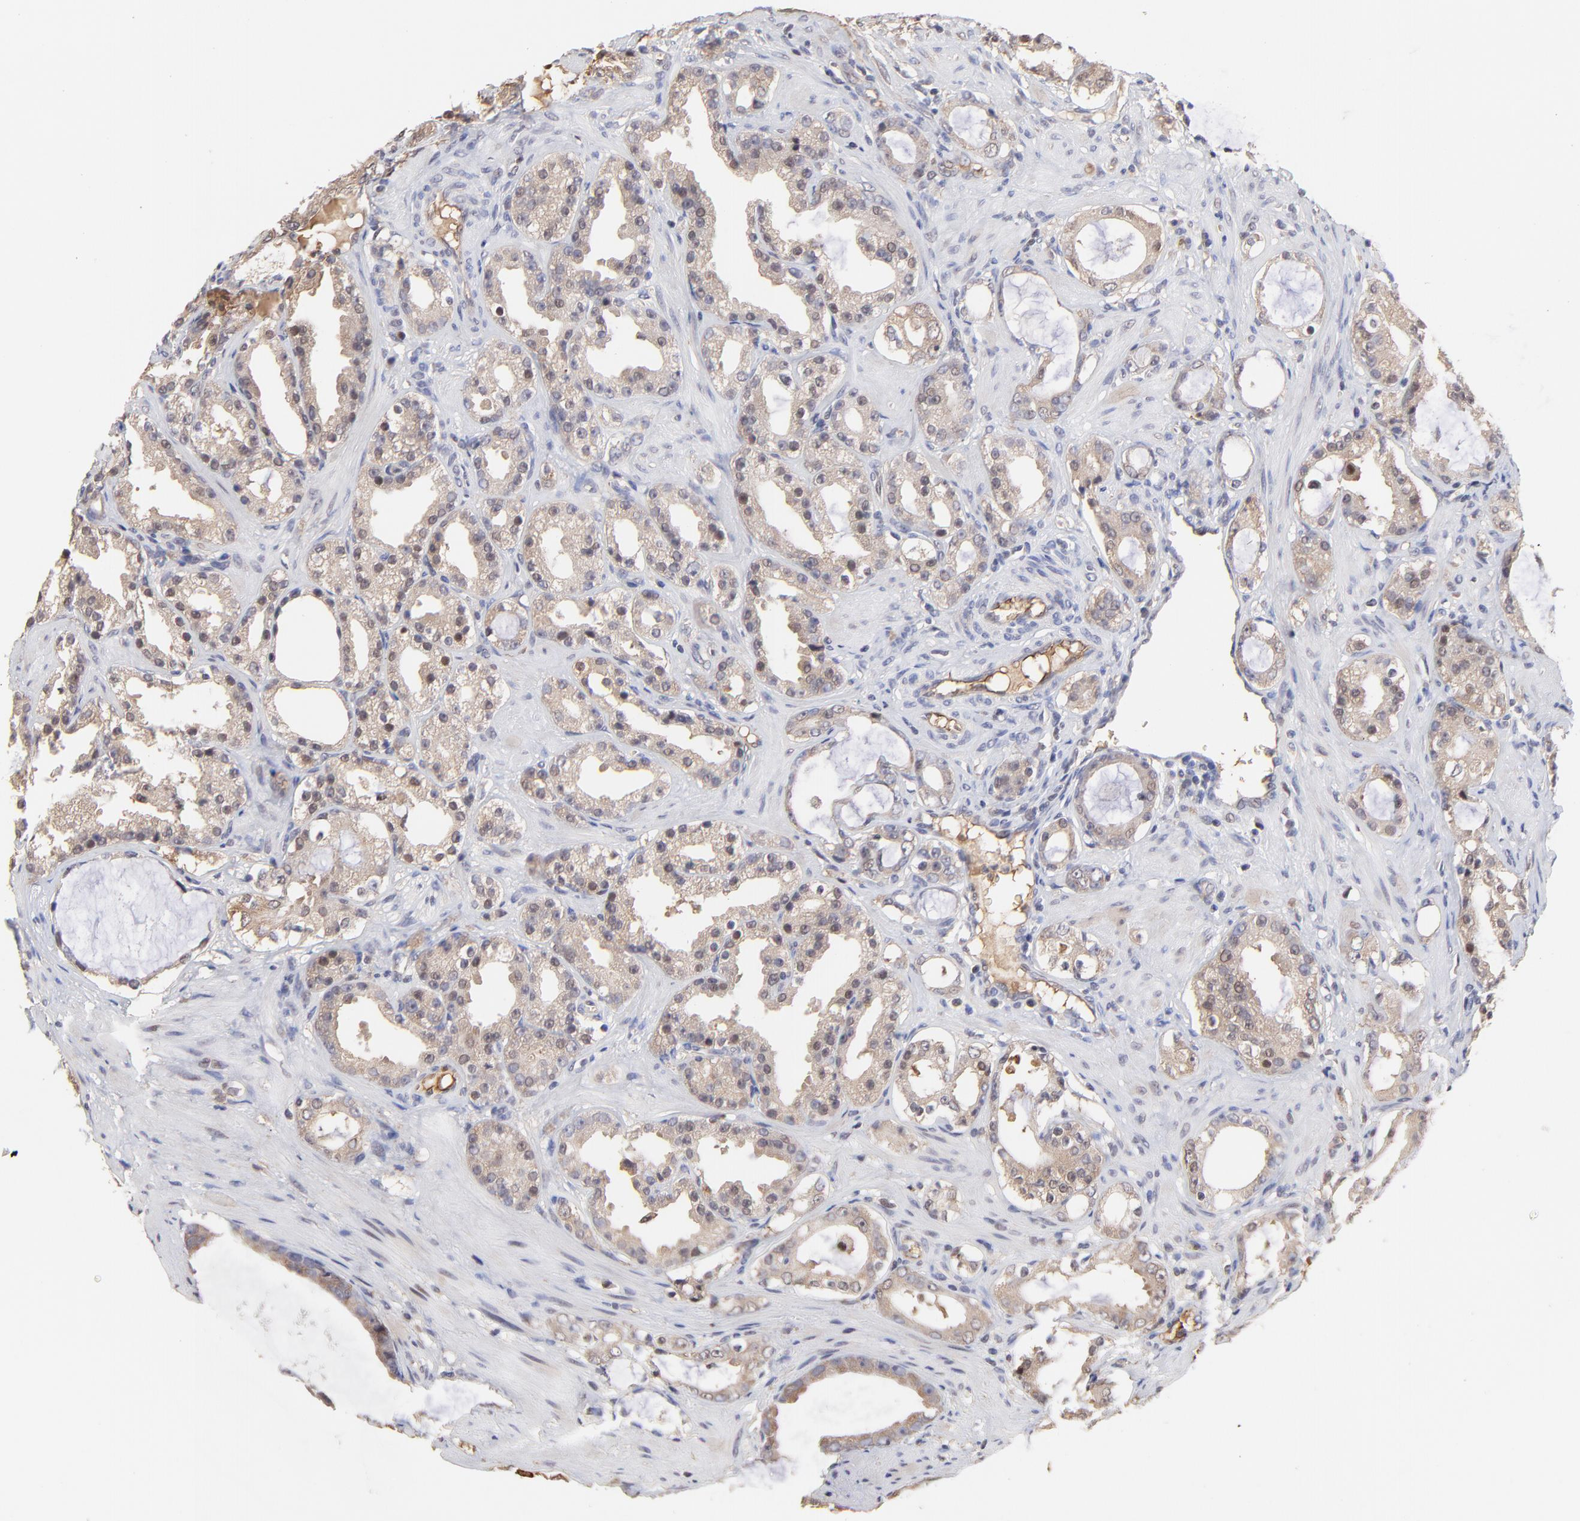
{"staining": {"intensity": "weak", "quantity": "<25%", "location": "cytoplasmic/membranous,nuclear"}, "tissue": "prostate cancer", "cell_type": "Tumor cells", "image_type": "cancer", "snomed": [{"axis": "morphology", "description": "Adenocarcinoma, Medium grade"}, {"axis": "topography", "description": "Prostate"}], "caption": "Immunohistochemical staining of prostate cancer shows no significant staining in tumor cells.", "gene": "PSMD14", "patient": {"sex": "male", "age": 73}}